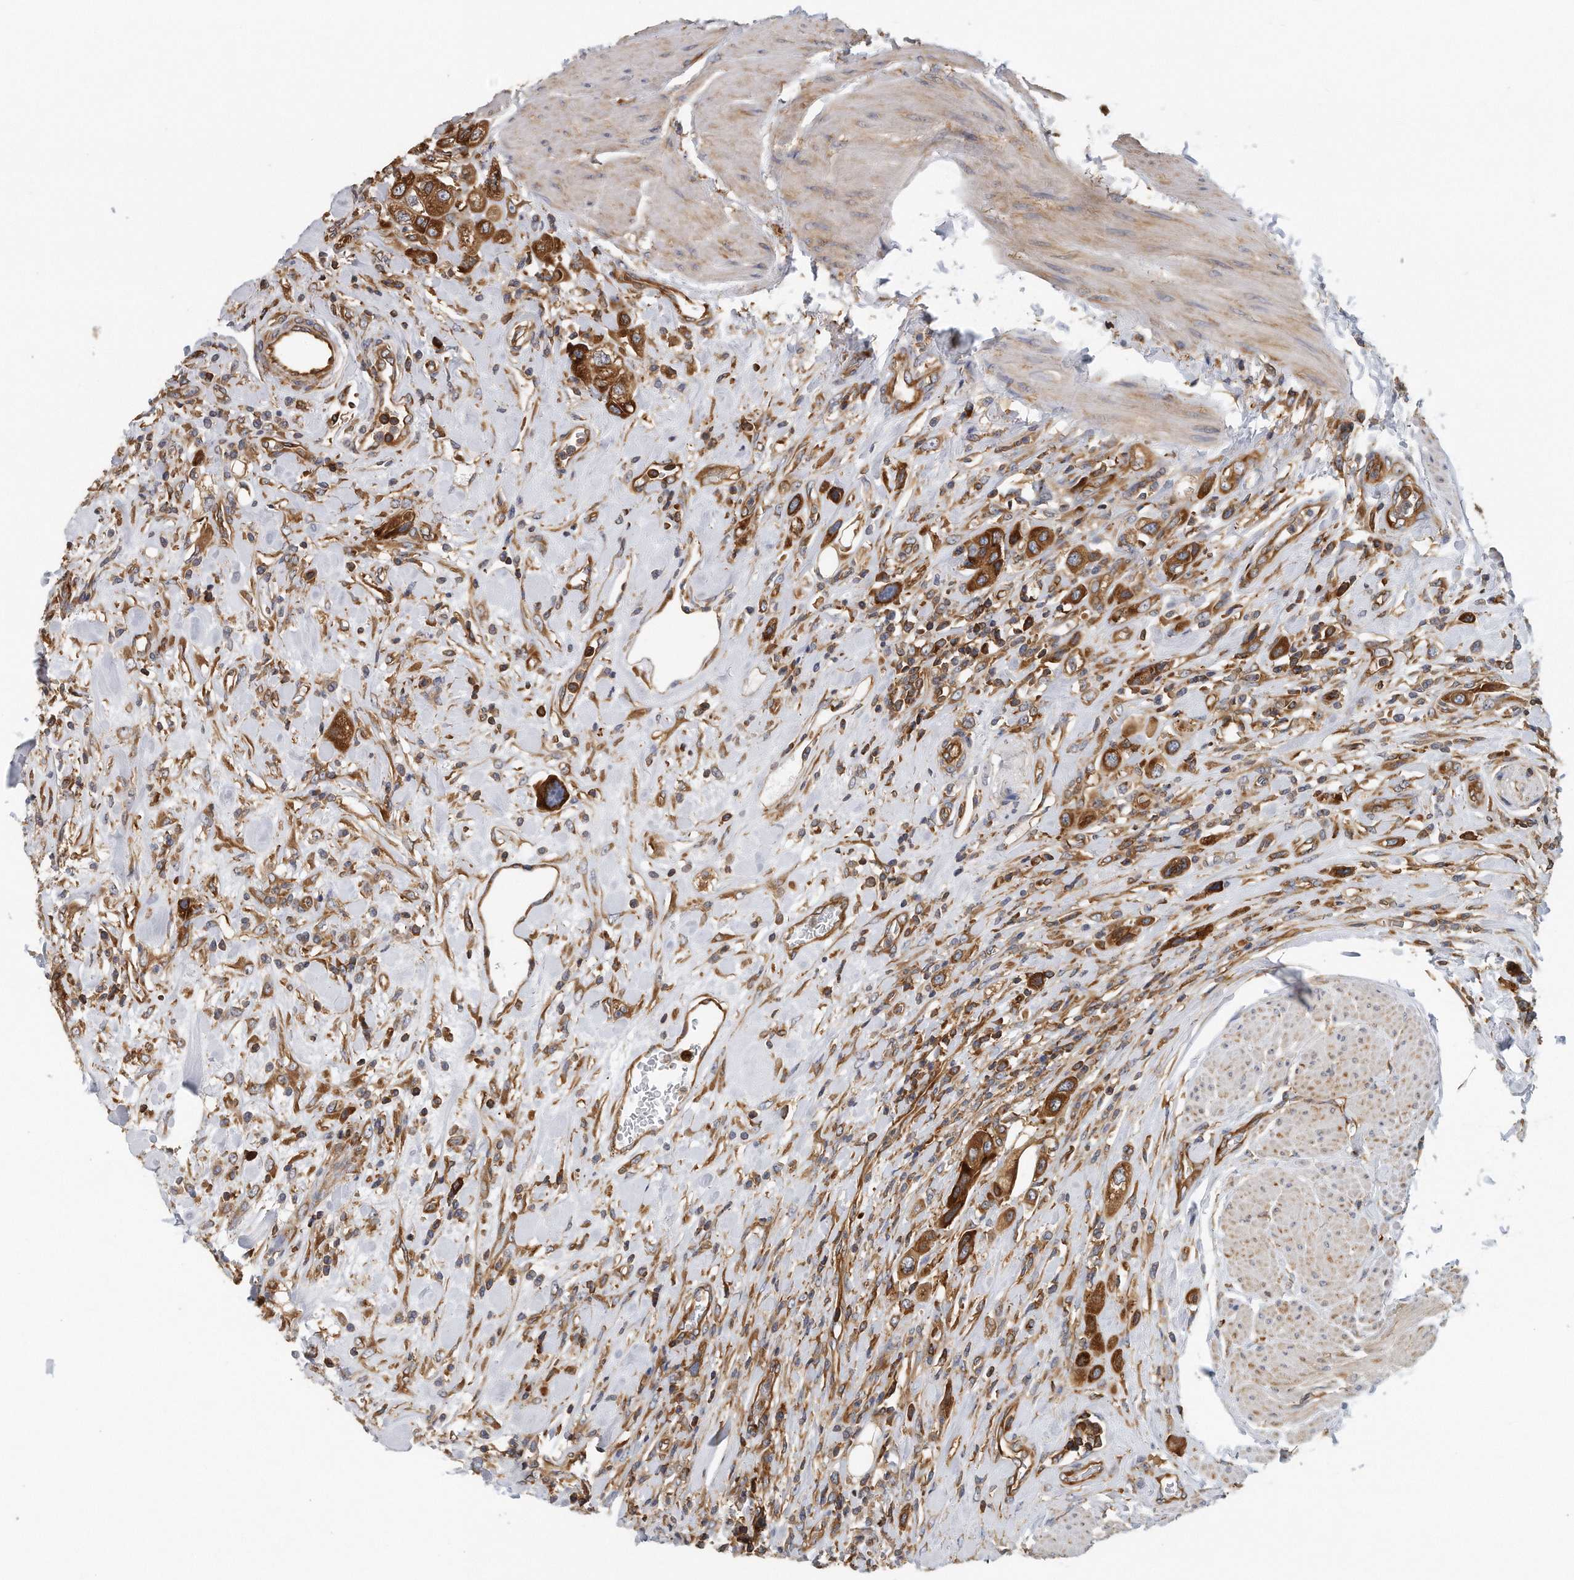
{"staining": {"intensity": "strong", "quantity": ">75%", "location": "cytoplasmic/membranous"}, "tissue": "urothelial cancer", "cell_type": "Tumor cells", "image_type": "cancer", "snomed": [{"axis": "morphology", "description": "Urothelial carcinoma, High grade"}, {"axis": "topography", "description": "Urinary bladder"}], "caption": "This image displays immunohistochemistry staining of urothelial carcinoma (high-grade), with high strong cytoplasmic/membranous expression in approximately >75% of tumor cells.", "gene": "EIF3I", "patient": {"sex": "male", "age": 50}}